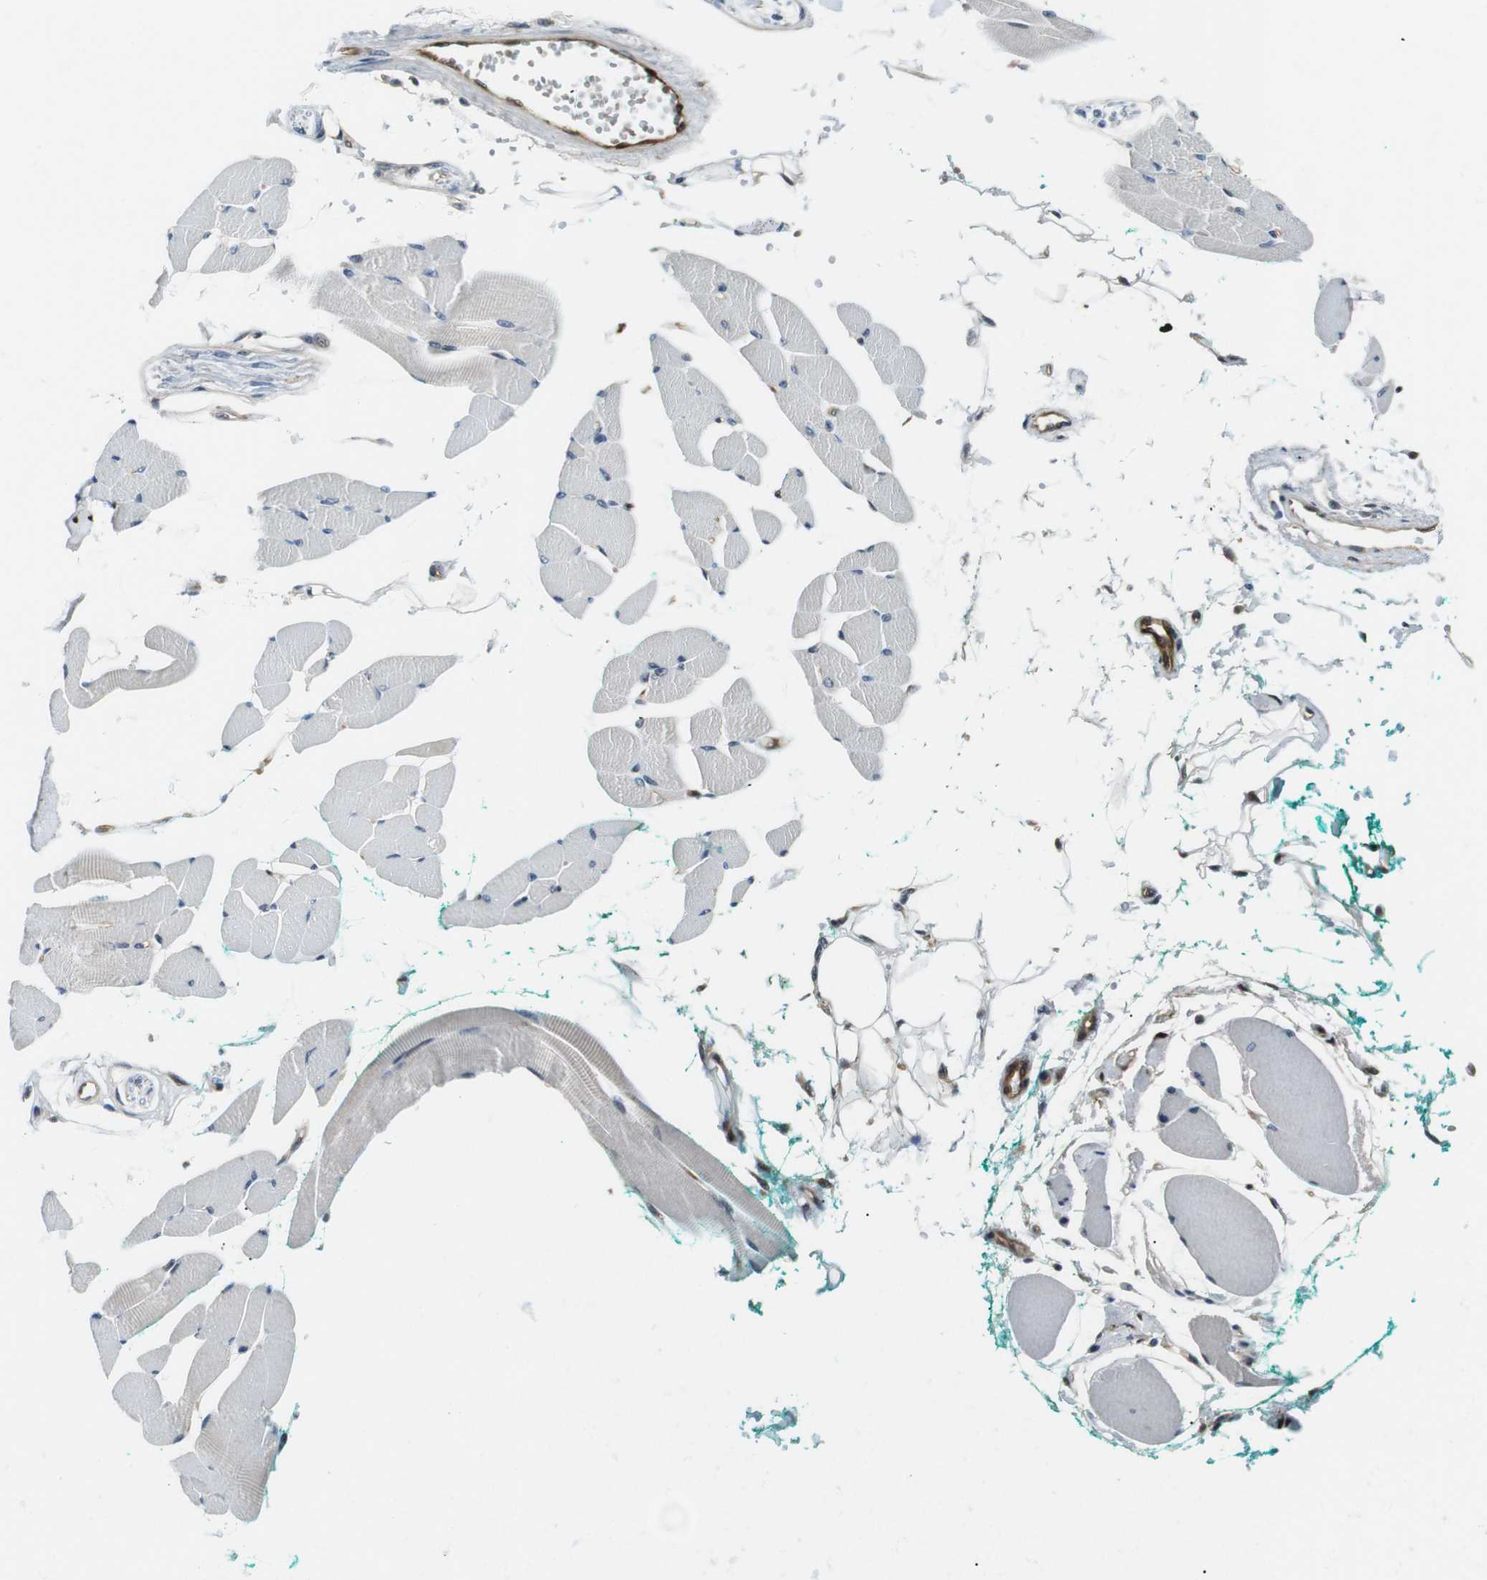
{"staining": {"intensity": "weak", "quantity": "25%-75%", "location": "cytoplasmic/membranous"}, "tissue": "skeletal muscle", "cell_type": "Myocytes", "image_type": "normal", "snomed": [{"axis": "morphology", "description": "Normal tissue, NOS"}, {"axis": "topography", "description": "Skeletal muscle"}, {"axis": "topography", "description": "Oral tissue"}, {"axis": "topography", "description": "Peripheral nerve tissue"}], "caption": "Myocytes reveal low levels of weak cytoplasmic/membranous staining in approximately 25%-75% of cells in benign skeletal muscle. Immunohistochemistry stains the protein in brown and the nuclei are stained blue.", "gene": "LXN", "patient": {"sex": "female", "age": 84}}